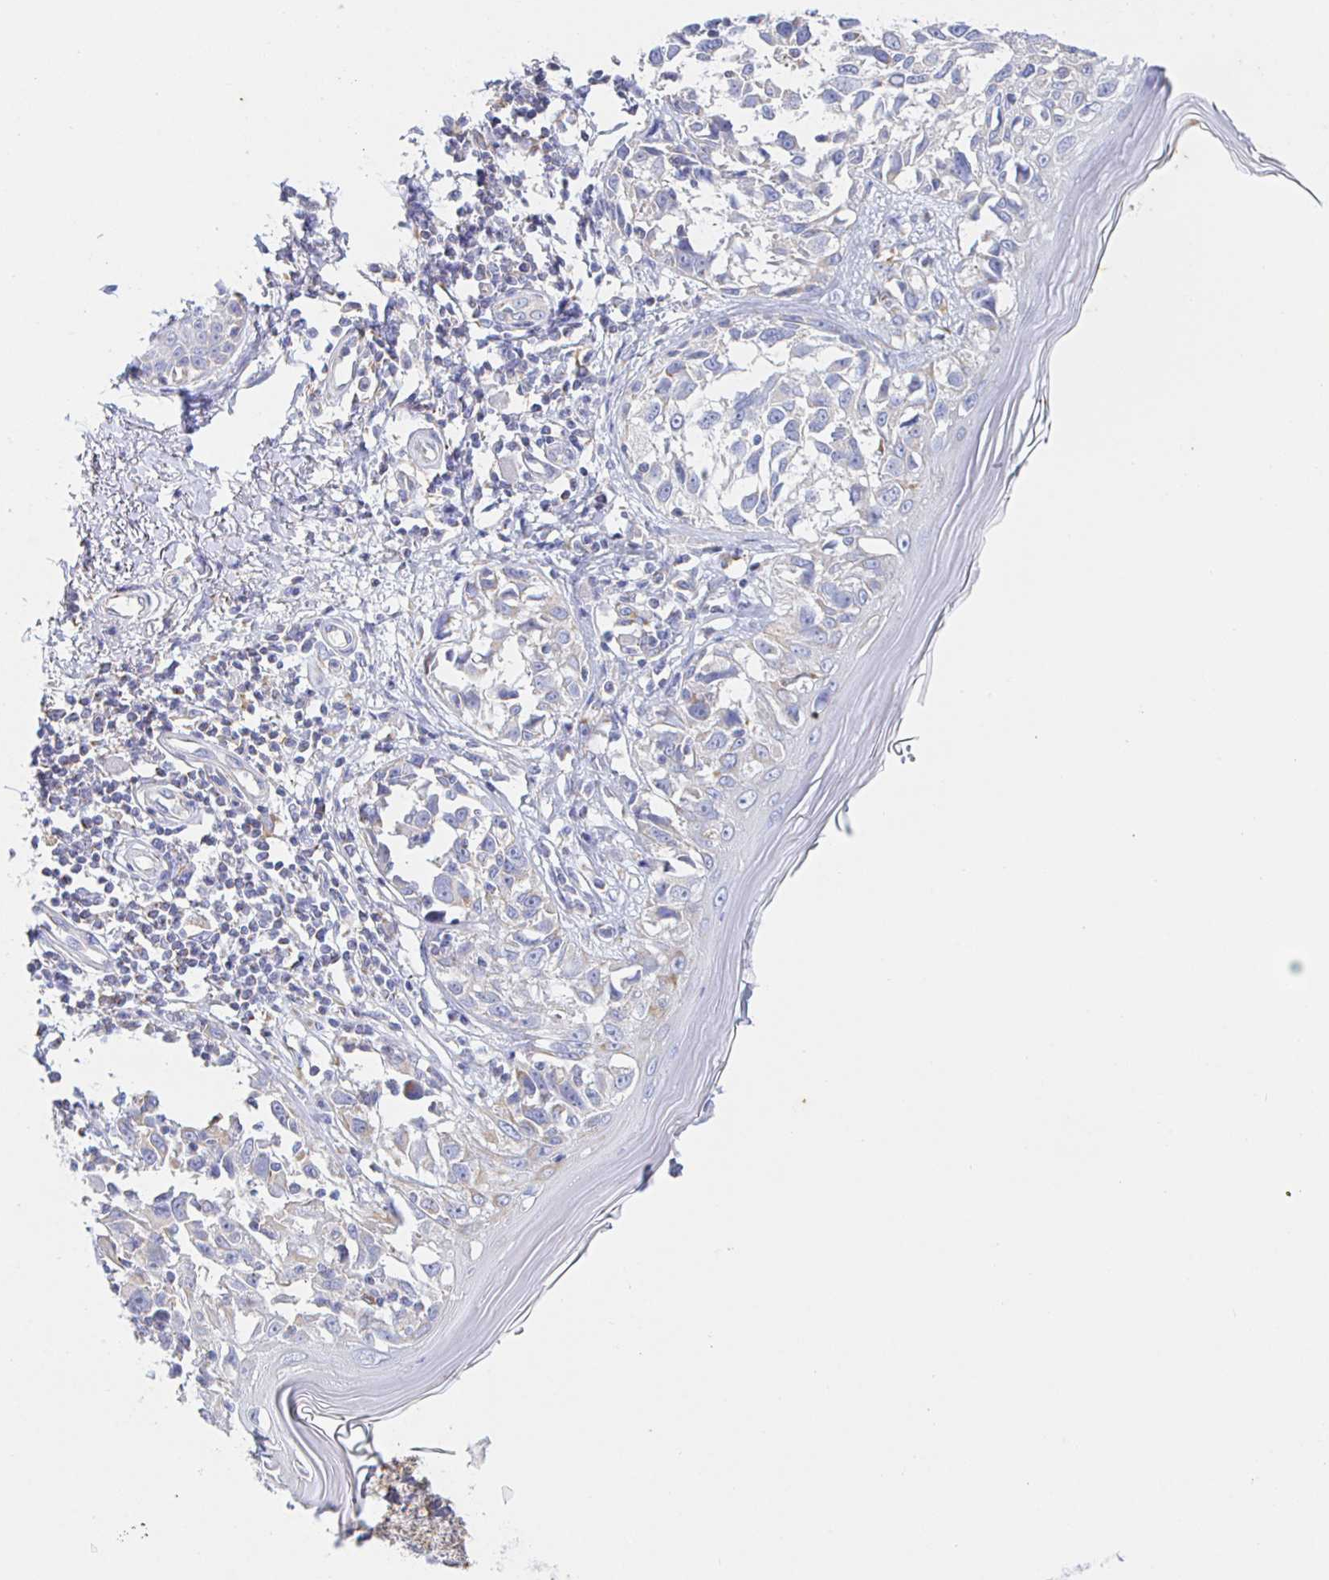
{"staining": {"intensity": "negative", "quantity": "none", "location": "none"}, "tissue": "melanoma", "cell_type": "Tumor cells", "image_type": "cancer", "snomed": [{"axis": "morphology", "description": "Malignant melanoma, NOS"}, {"axis": "topography", "description": "Skin"}], "caption": "Immunohistochemical staining of human malignant melanoma reveals no significant expression in tumor cells. The staining was performed using DAB to visualize the protein expression in brown, while the nuclei were stained in blue with hematoxylin (Magnification: 20x).", "gene": "SYNGR4", "patient": {"sex": "male", "age": 73}}